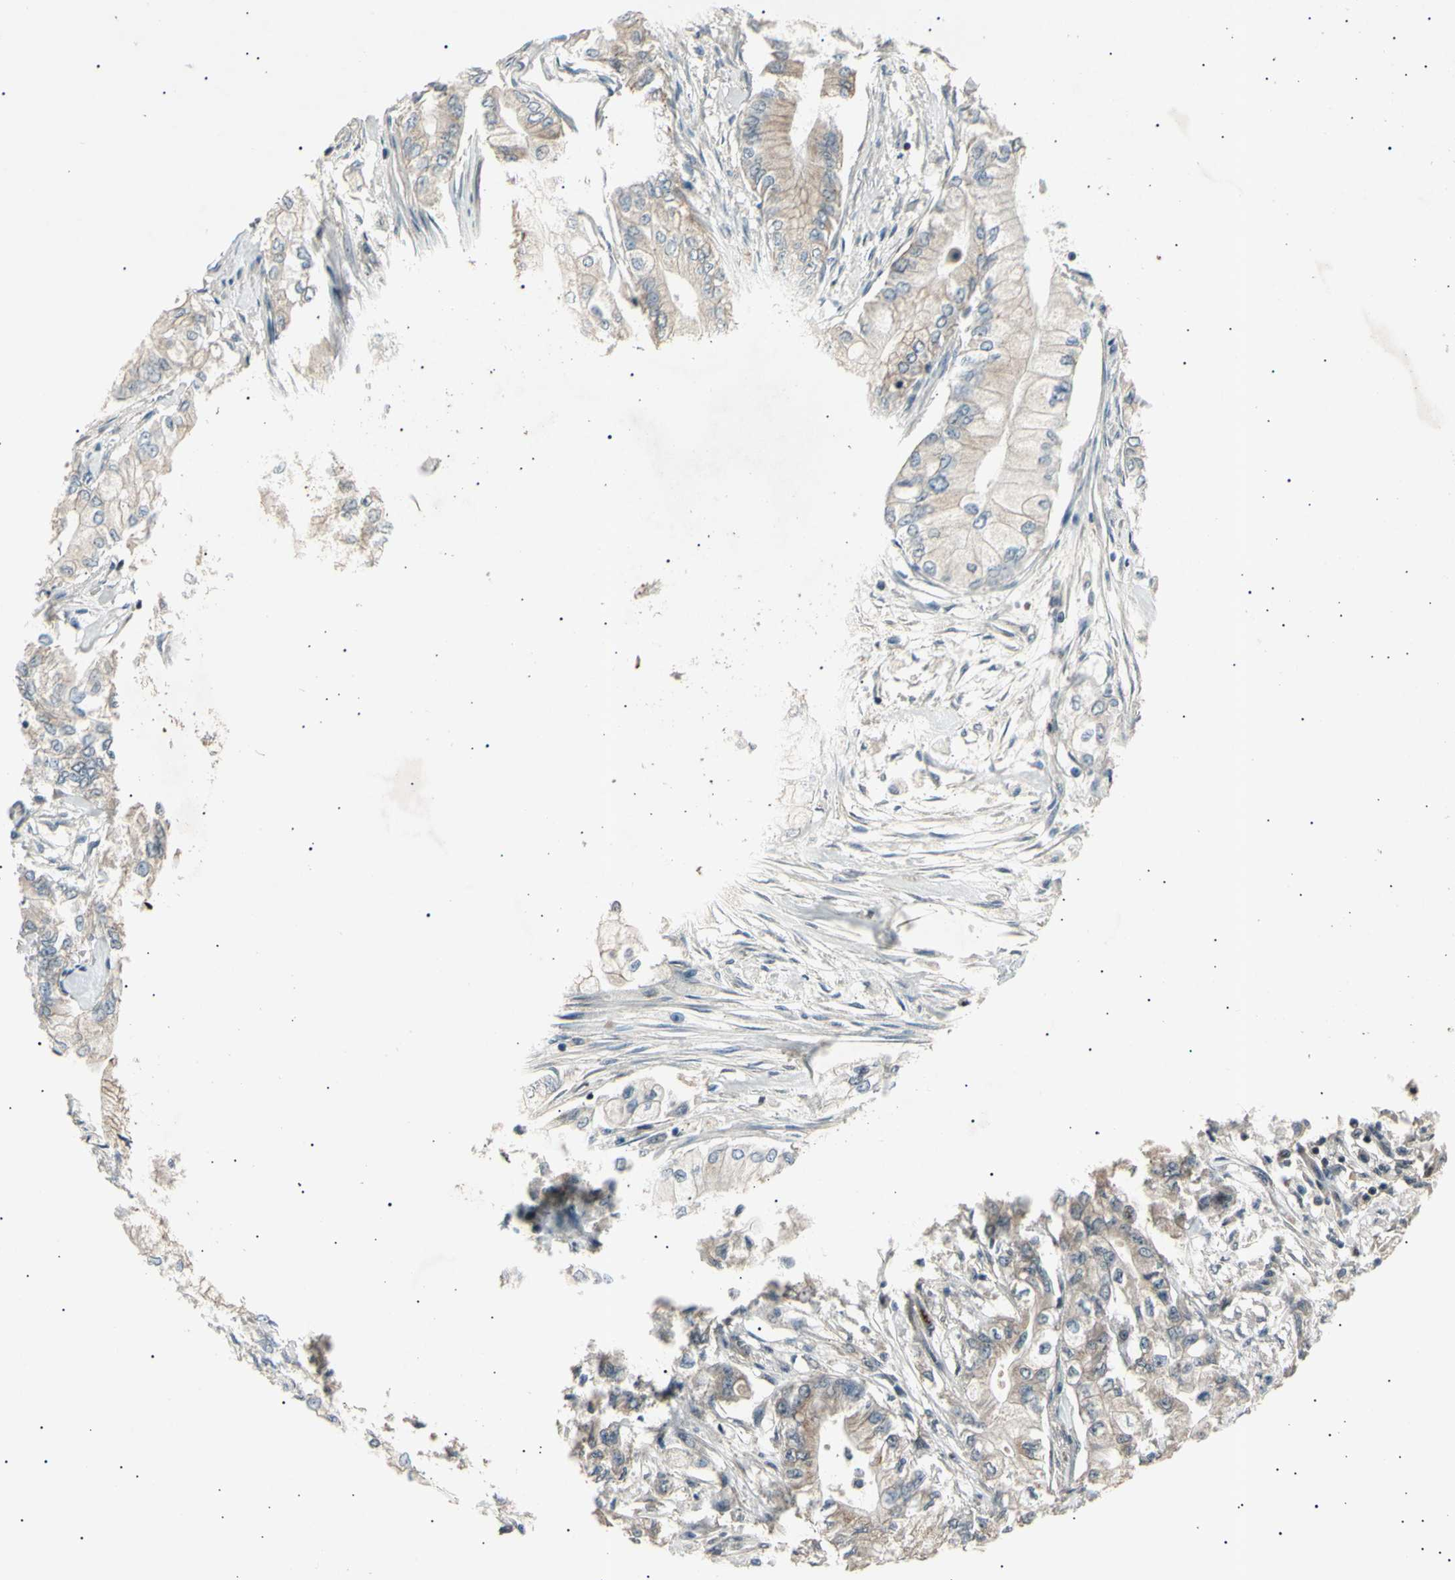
{"staining": {"intensity": "weak", "quantity": "25%-75%", "location": "cytoplasmic/membranous"}, "tissue": "pancreatic cancer", "cell_type": "Tumor cells", "image_type": "cancer", "snomed": [{"axis": "morphology", "description": "Adenocarcinoma, NOS"}, {"axis": "topography", "description": "Pancreas"}], "caption": "Immunohistochemistry (IHC) (DAB) staining of human pancreatic cancer shows weak cytoplasmic/membranous protein expression in about 25%-75% of tumor cells. (DAB (3,3'-diaminobenzidine) IHC with brightfield microscopy, high magnification).", "gene": "NUAK2", "patient": {"sex": "male", "age": 70}}